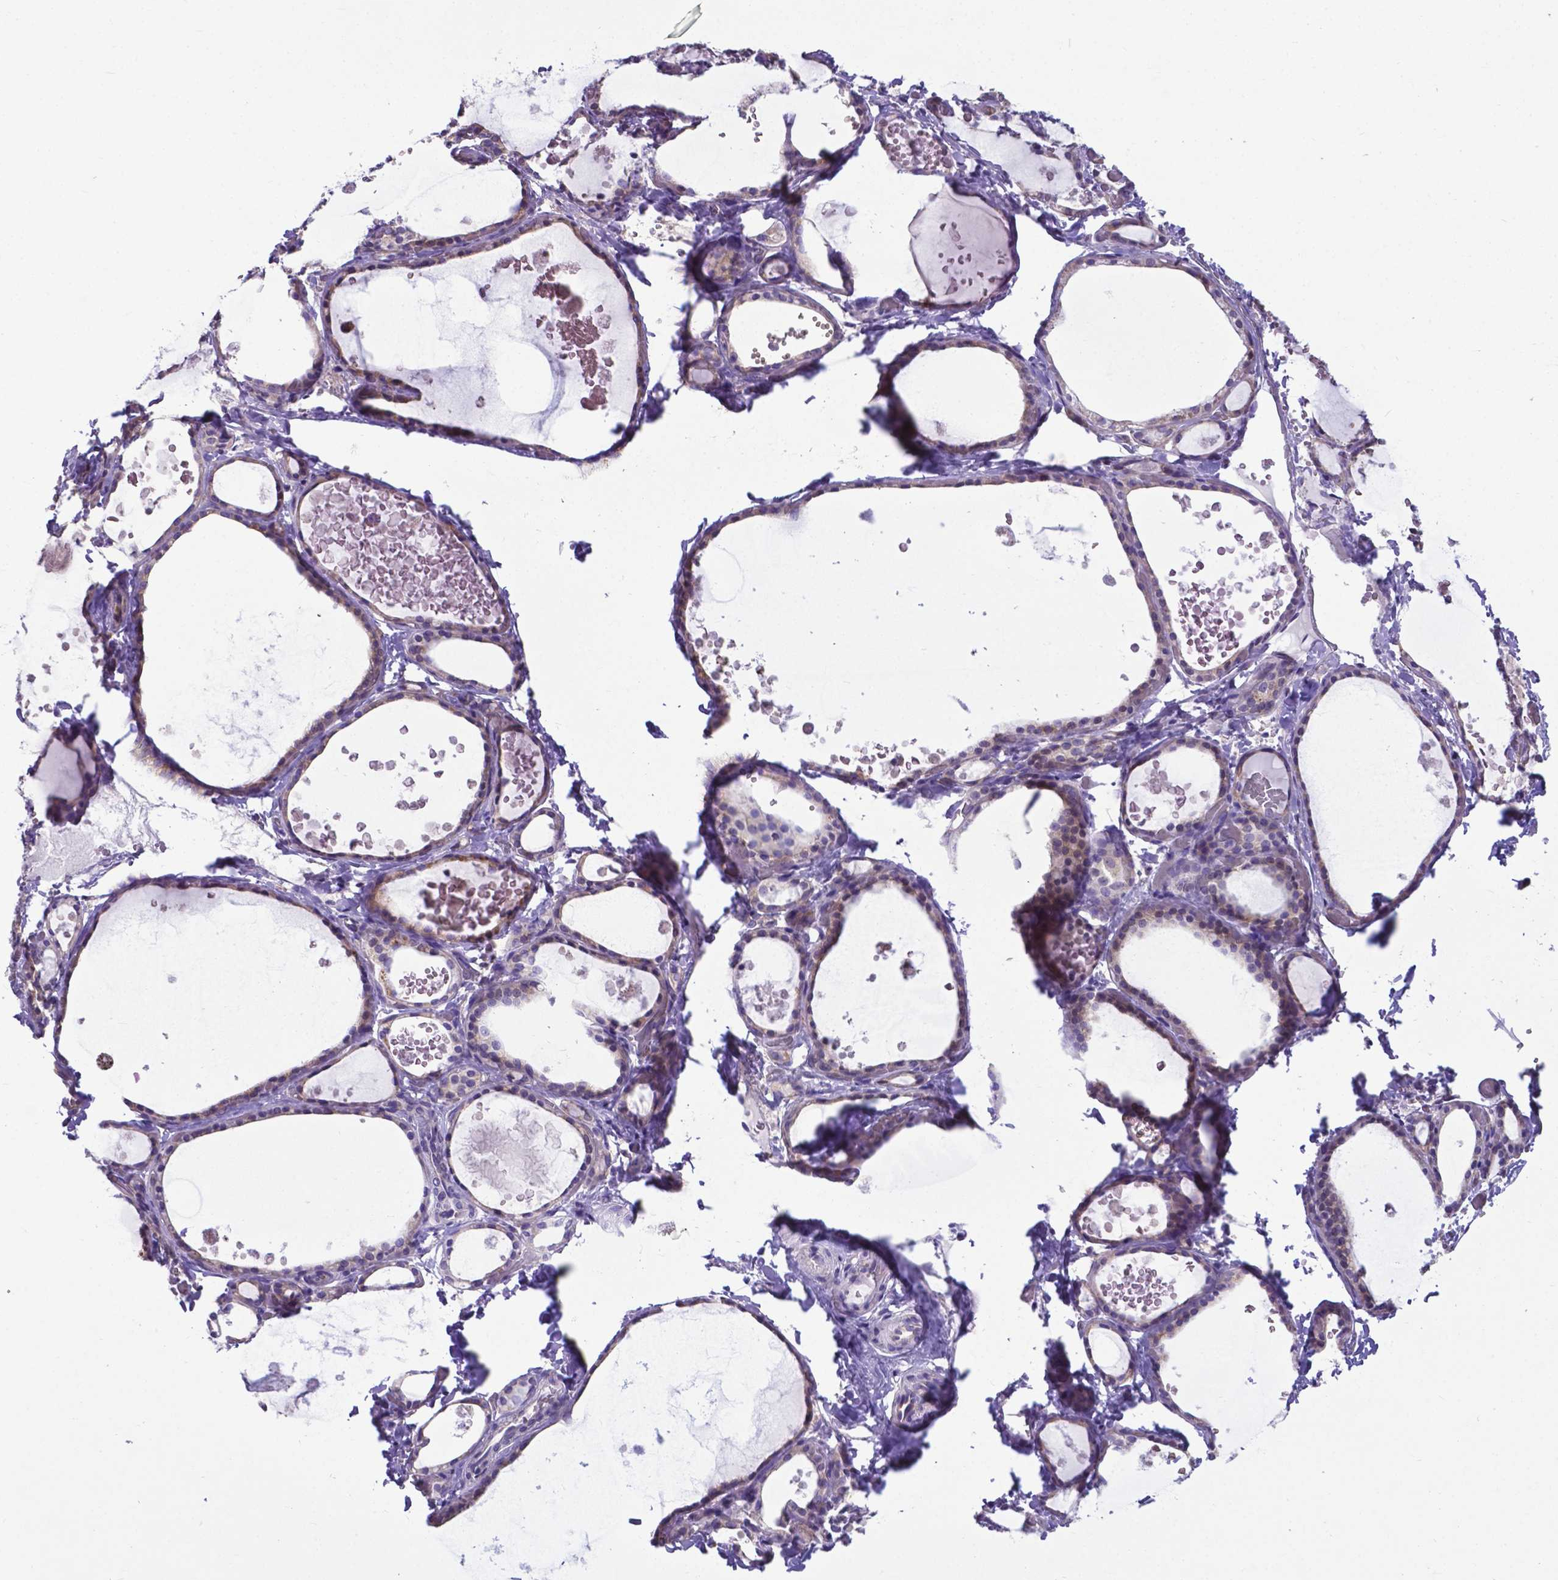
{"staining": {"intensity": "weak", "quantity": ">75%", "location": "cytoplasmic/membranous"}, "tissue": "thyroid gland", "cell_type": "Glandular cells", "image_type": "normal", "snomed": [{"axis": "morphology", "description": "Normal tissue, NOS"}, {"axis": "topography", "description": "Thyroid gland"}], "caption": "This micrograph demonstrates unremarkable thyroid gland stained with IHC to label a protein in brown. The cytoplasmic/membranous of glandular cells show weak positivity for the protein. Nuclei are counter-stained blue.", "gene": "RPL6", "patient": {"sex": "female", "age": 56}}